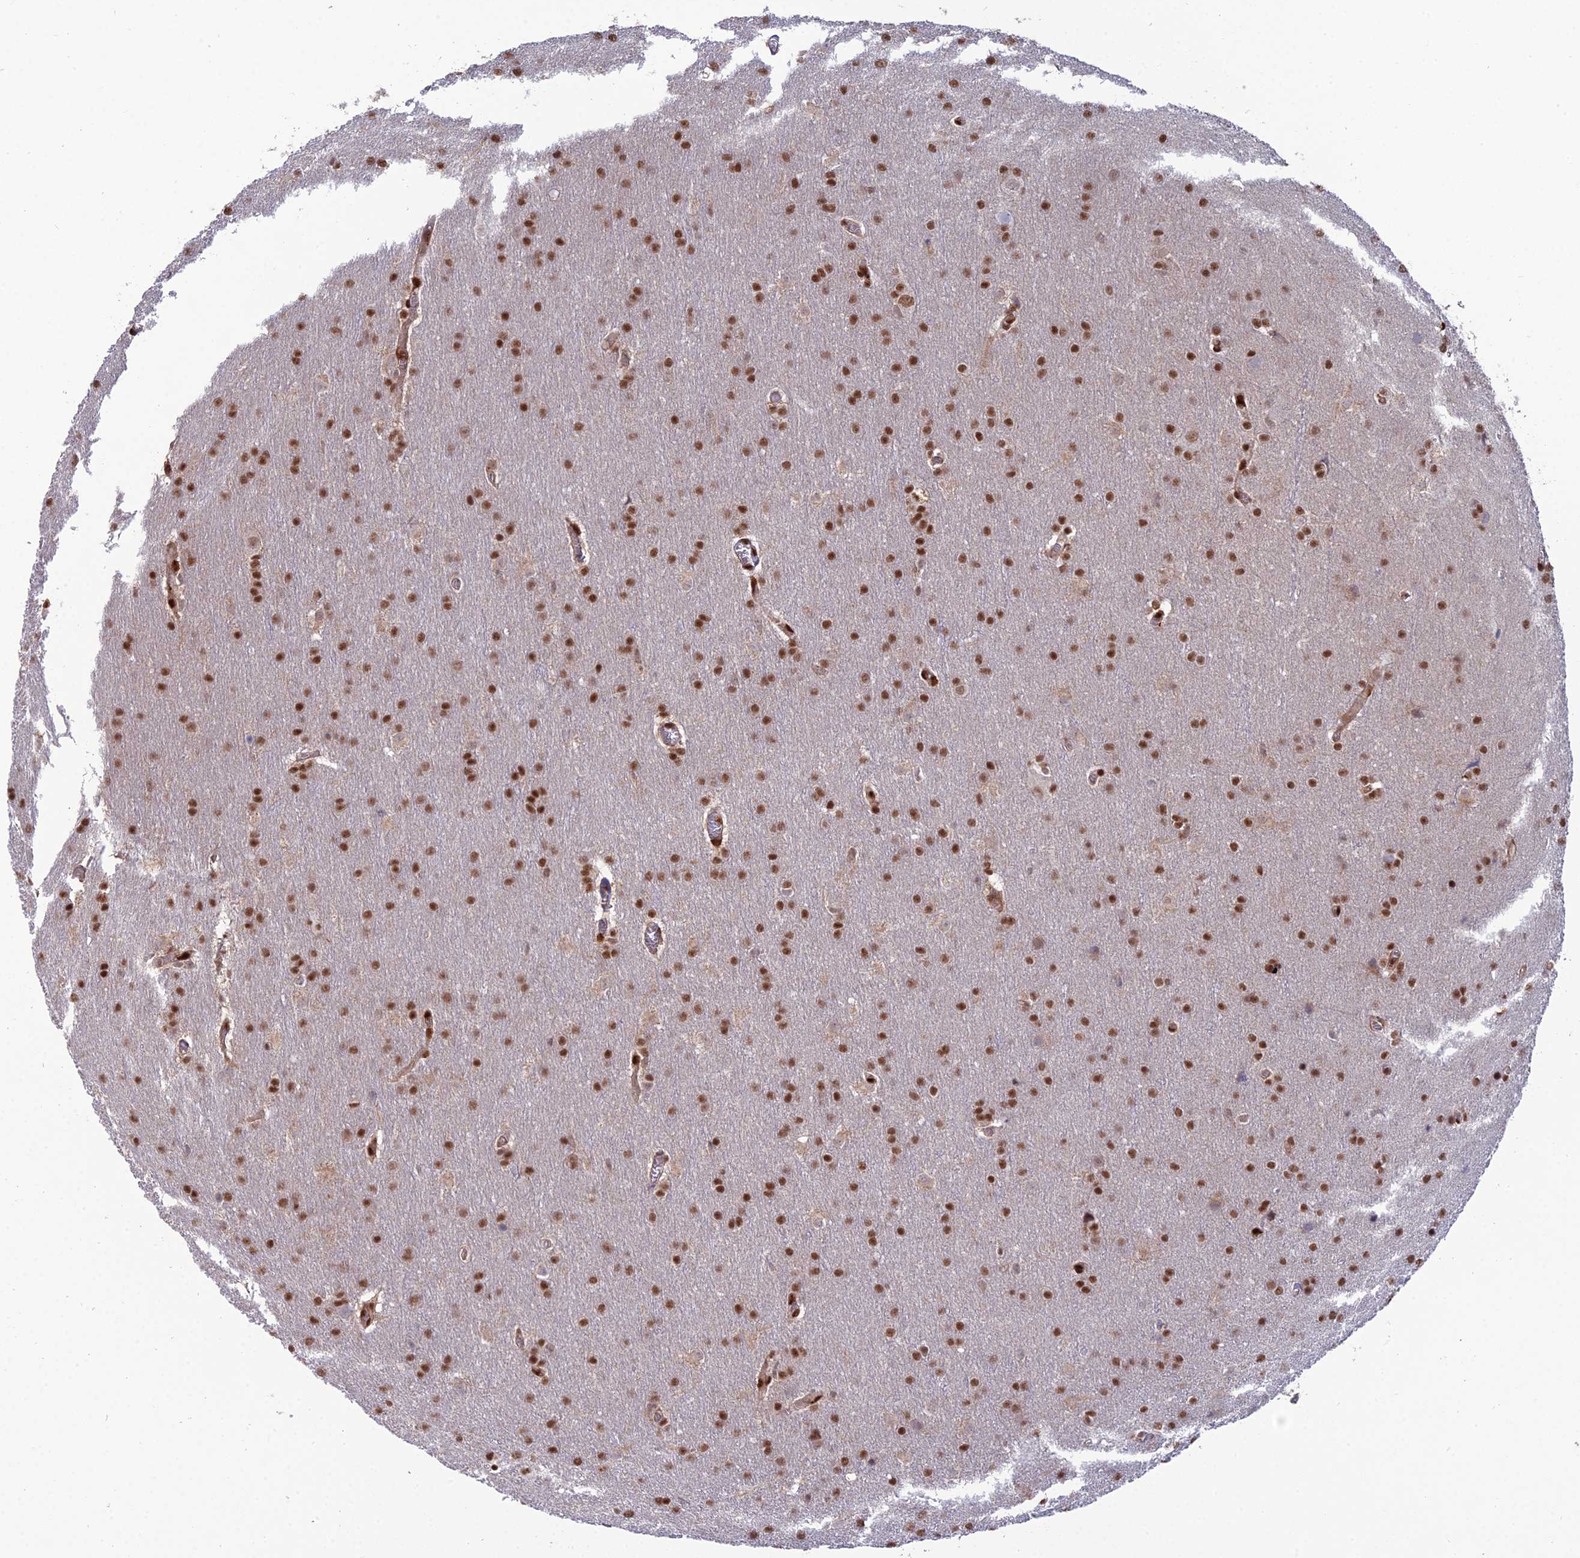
{"staining": {"intensity": "strong", "quantity": ">75%", "location": "nuclear"}, "tissue": "glioma", "cell_type": "Tumor cells", "image_type": "cancer", "snomed": [{"axis": "morphology", "description": "Glioma, malignant, Low grade"}, {"axis": "topography", "description": "Brain"}], "caption": "Tumor cells reveal high levels of strong nuclear positivity in approximately >75% of cells in low-grade glioma (malignant).", "gene": "DNPEP", "patient": {"sex": "female", "age": 32}}